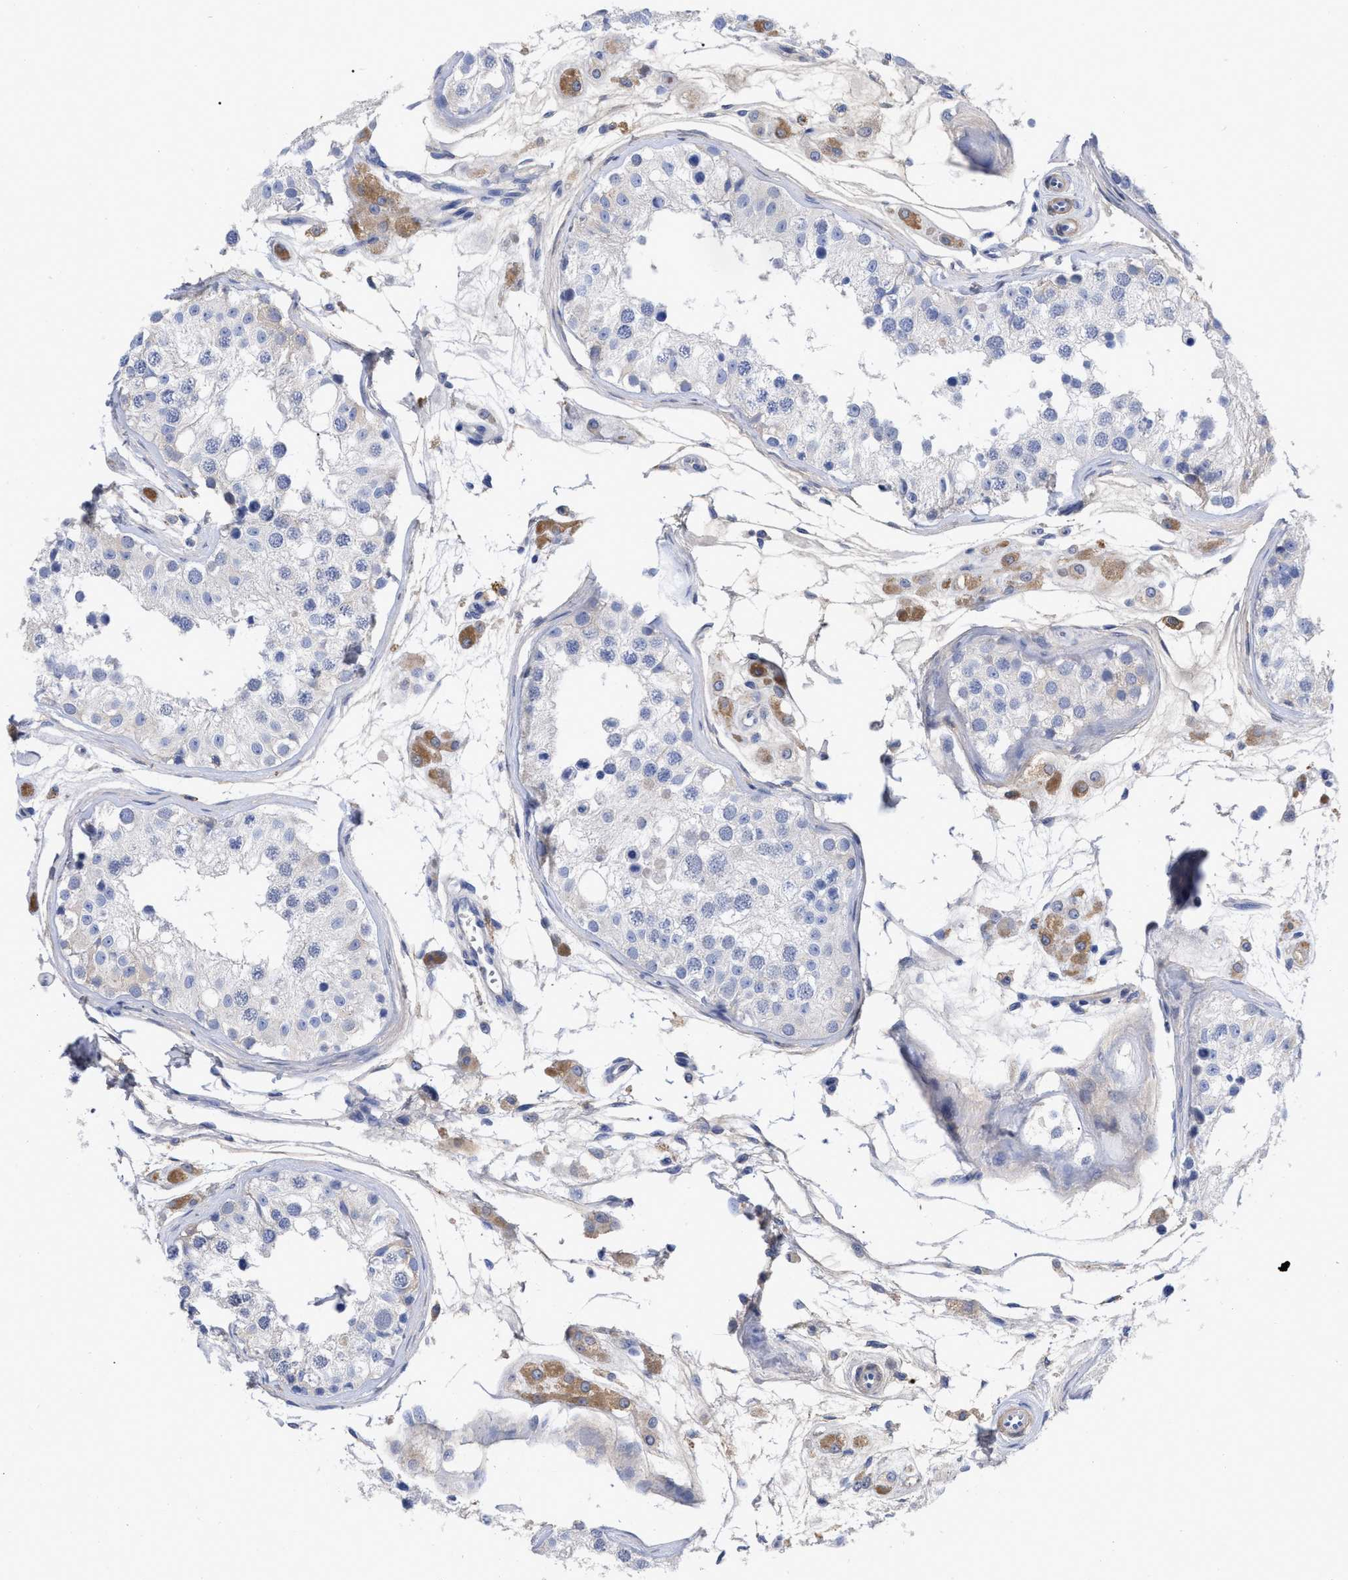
{"staining": {"intensity": "negative", "quantity": "none", "location": "none"}, "tissue": "testis", "cell_type": "Cells in seminiferous ducts", "image_type": "normal", "snomed": [{"axis": "morphology", "description": "Normal tissue, NOS"}, {"axis": "morphology", "description": "Adenocarcinoma, metastatic, NOS"}, {"axis": "topography", "description": "Testis"}], "caption": "The immunohistochemistry photomicrograph has no significant positivity in cells in seminiferous ducts of testis. (Brightfield microscopy of DAB IHC at high magnification).", "gene": "IGHV5", "patient": {"sex": "male", "age": 26}}